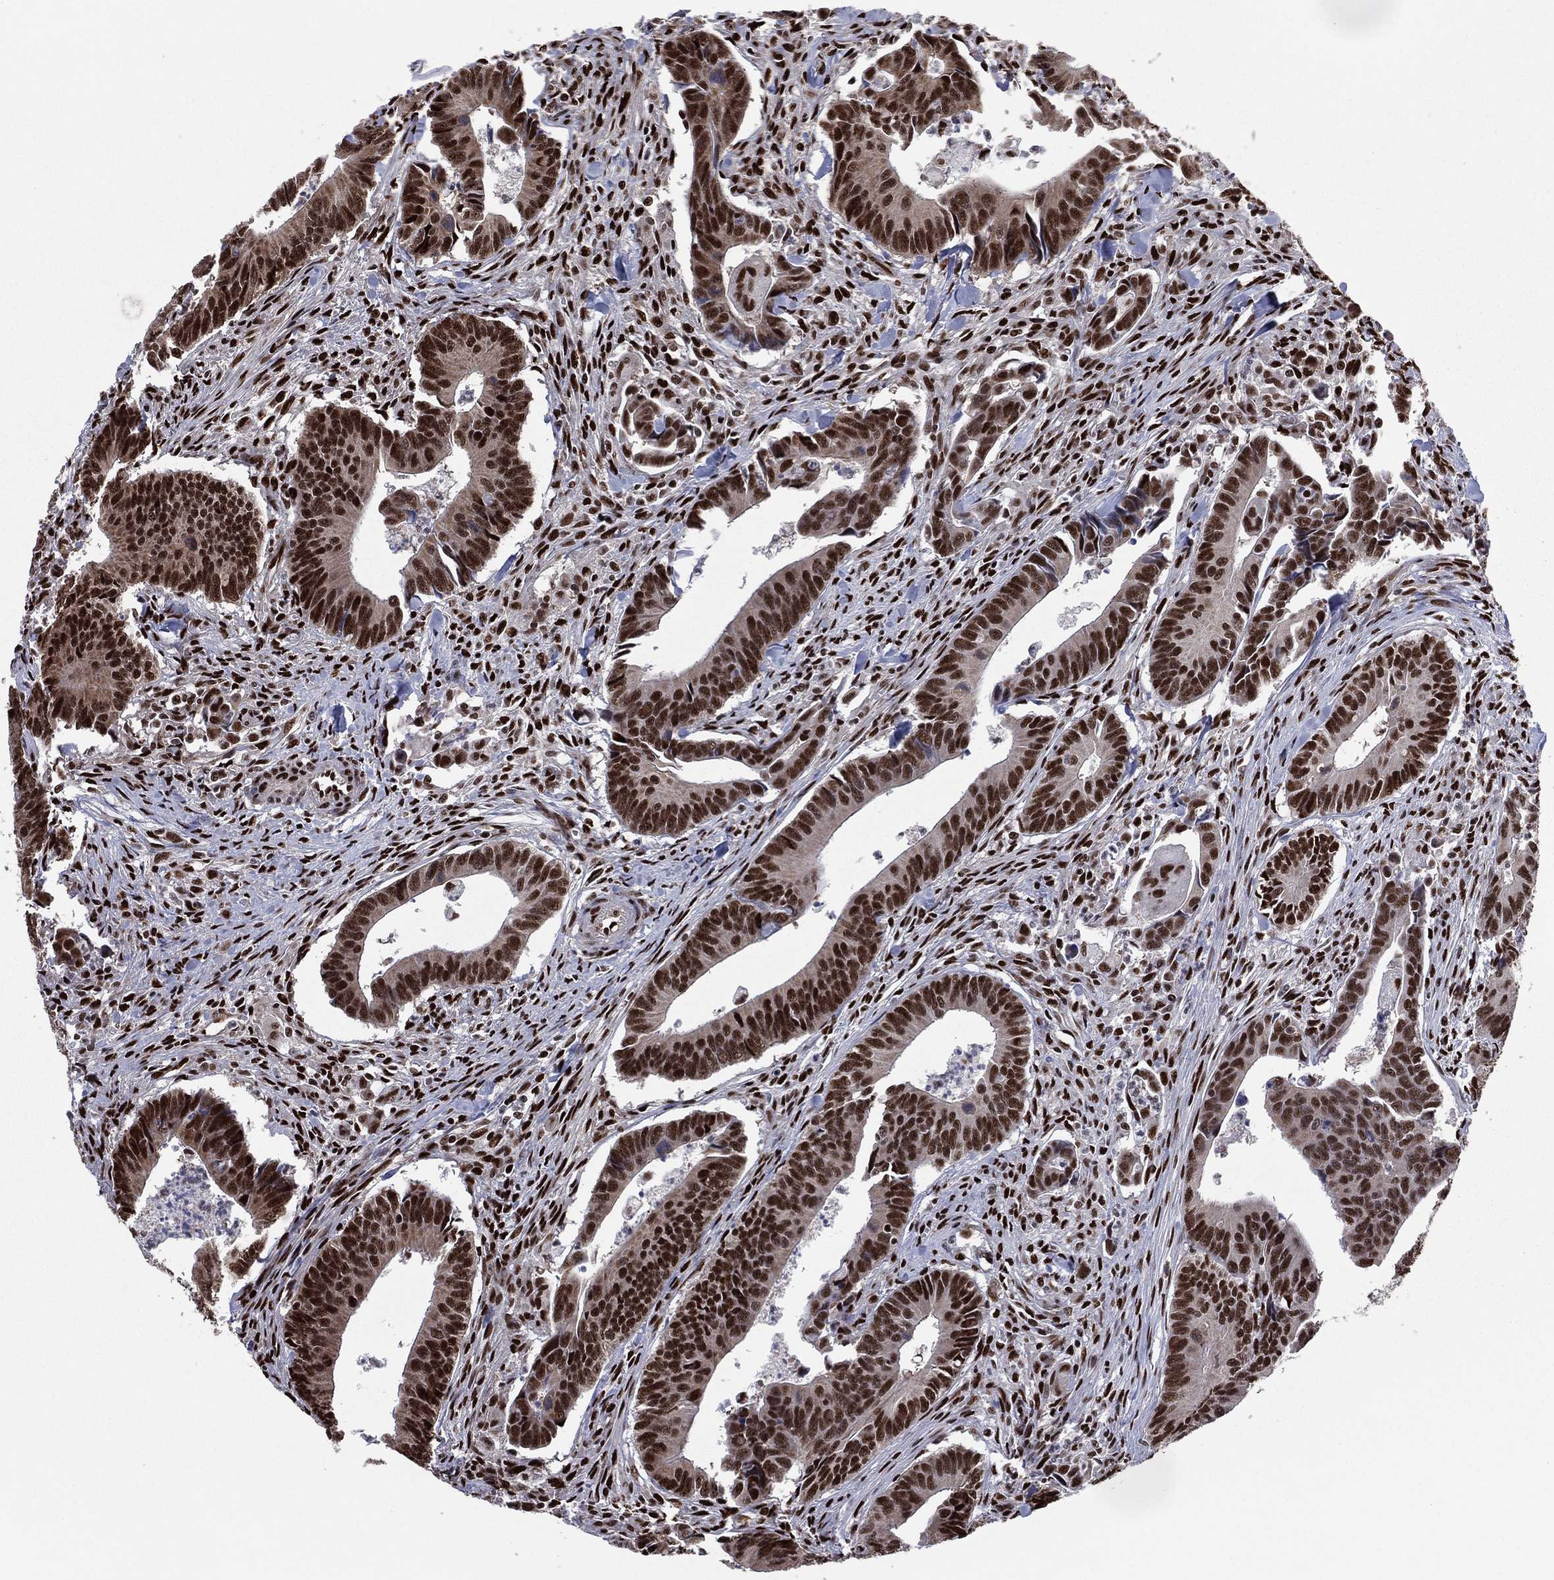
{"staining": {"intensity": "strong", "quantity": ">75%", "location": "nuclear"}, "tissue": "colorectal cancer", "cell_type": "Tumor cells", "image_type": "cancer", "snomed": [{"axis": "morphology", "description": "Adenocarcinoma, NOS"}, {"axis": "topography", "description": "Rectum"}], "caption": "High-magnification brightfield microscopy of colorectal cancer (adenocarcinoma) stained with DAB (brown) and counterstained with hematoxylin (blue). tumor cells exhibit strong nuclear staining is seen in about>75% of cells.", "gene": "TP53BP1", "patient": {"sex": "male", "age": 67}}